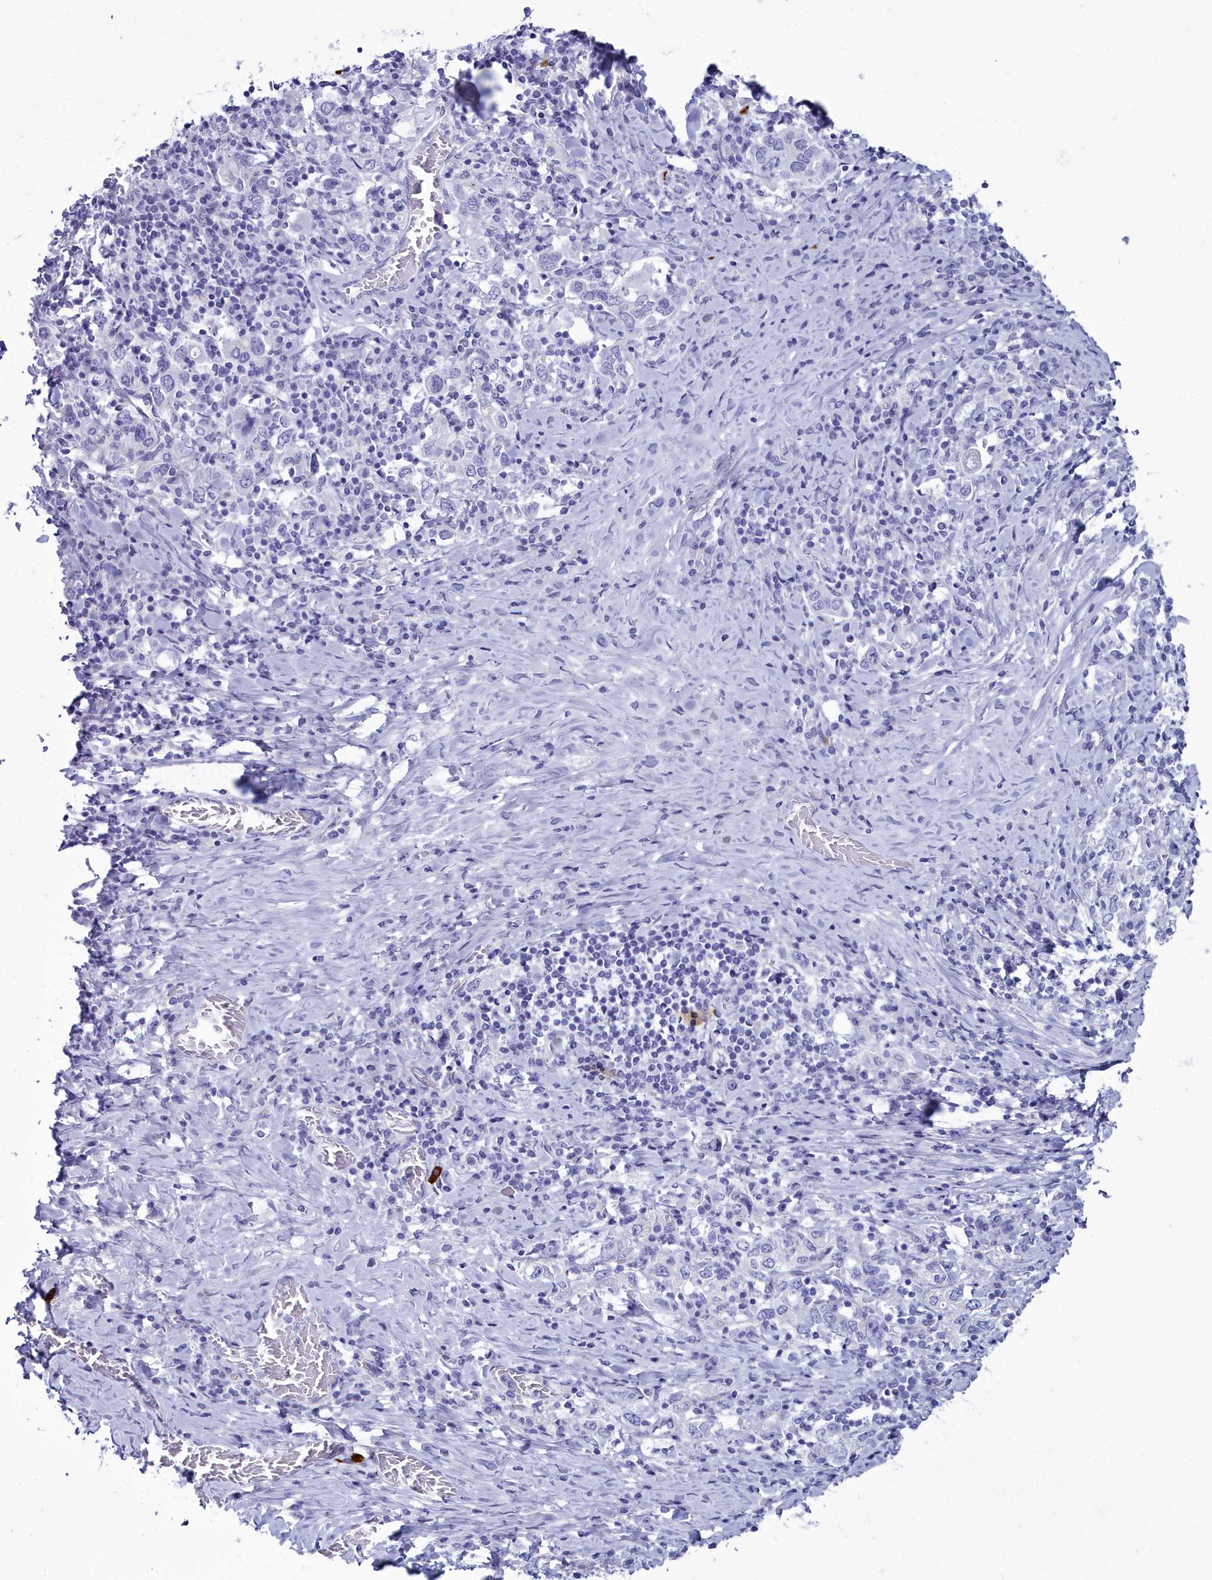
{"staining": {"intensity": "negative", "quantity": "none", "location": "none"}, "tissue": "stomach cancer", "cell_type": "Tumor cells", "image_type": "cancer", "snomed": [{"axis": "morphology", "description": "Adenocarcinoma, NOS"}, {"axis": "topography", "description": "Stomach, upper"}, {"axis": "topography", "description": "Stomach"}], "caption": "An image of stomach cancer (adenocarcinoma) stained for a protein displays no brown staining in tumor cells.", "gene": "MAP6", "patient": {"sex": "male", "age": 62}}